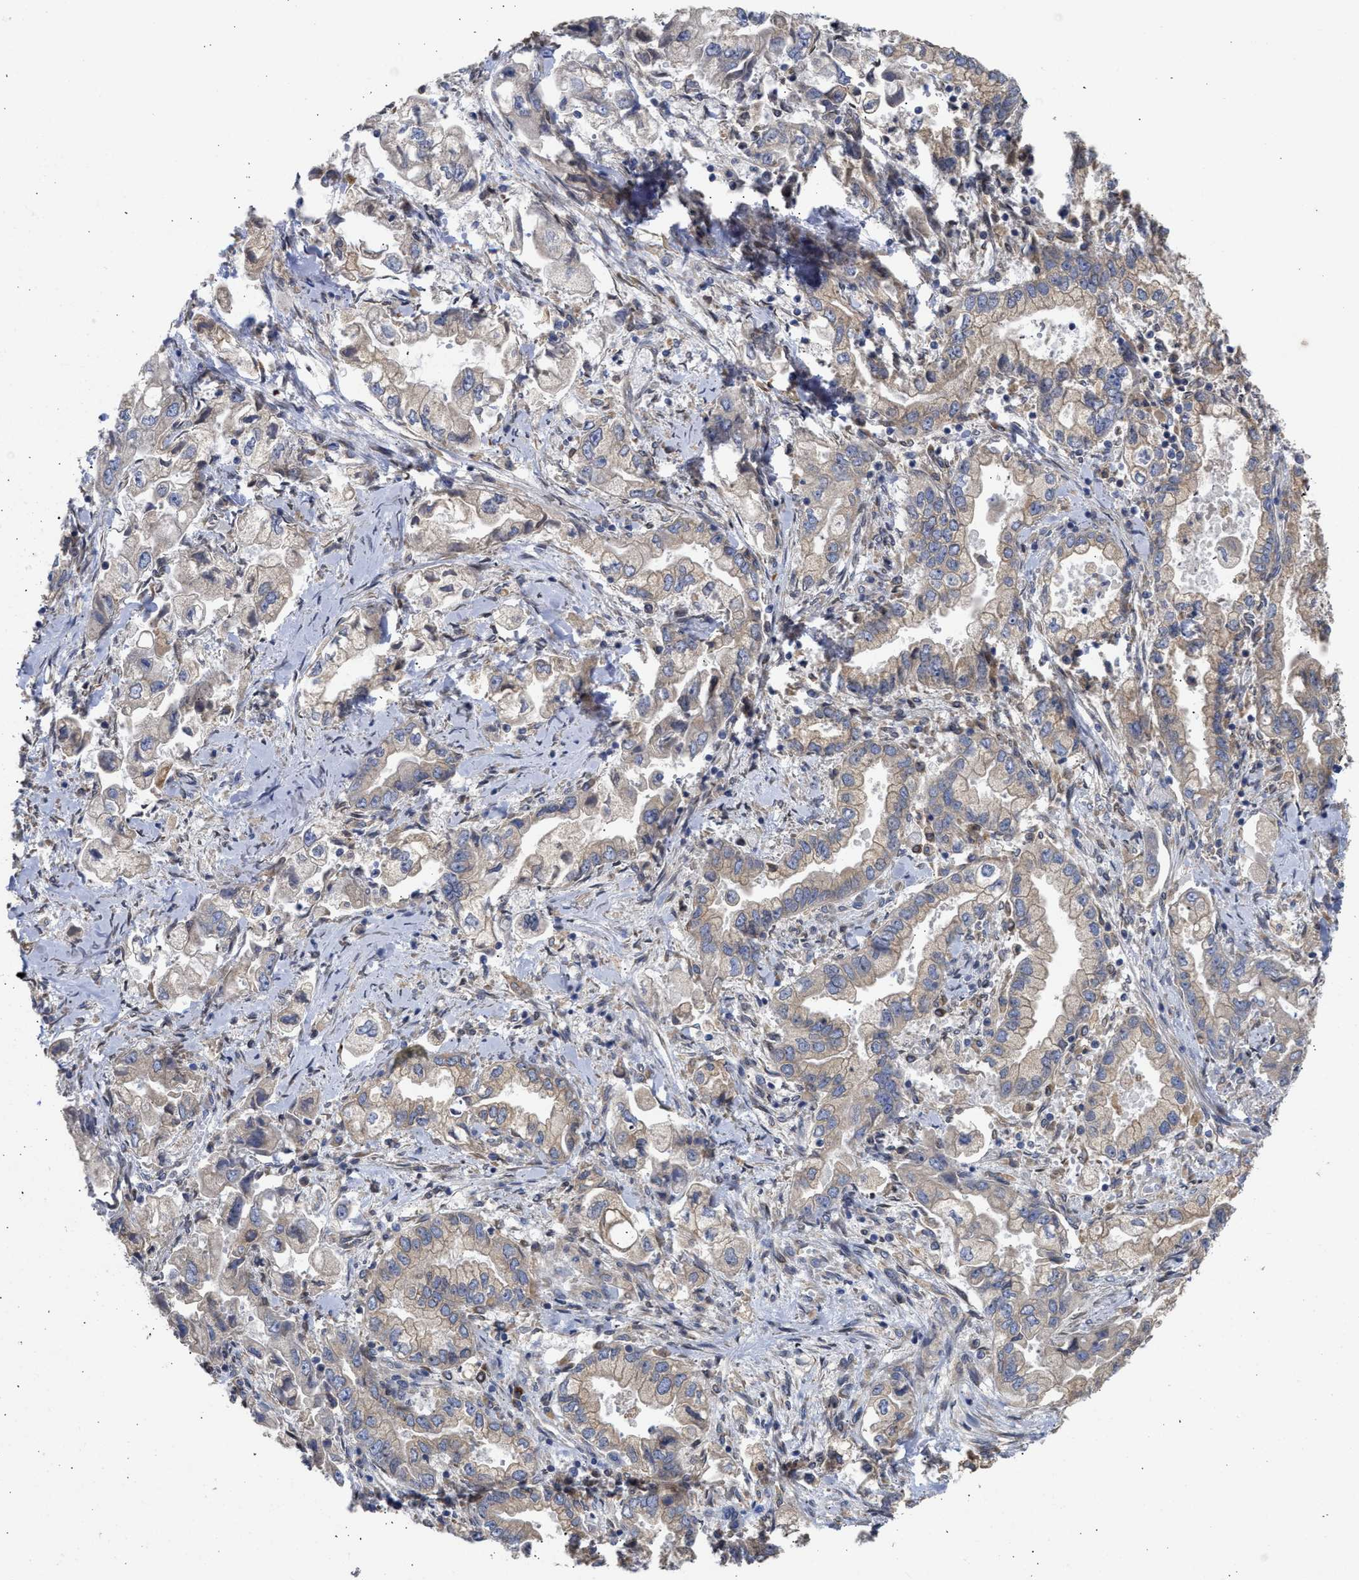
{"staining": {"intensity": "weak", "quantity": "<25%", "location": "cytoplasmic/membranous"}, "tissue": "stomach cancer", "cell_type": "Tumor cells", "image_type": "cancer", "snomed": [{"axis": "morphology", "description": "Normal tissue, NOS"}, {"axis": "morphology", "description": "Adenocarcinoma, NOS"}, {"axis": "topography", "description": "Stomach"}], "caption": "A high-resolution histopathology image shows IHC staining of adenocarcinoma (stomach), which exhibits no significant positivity in tumor cells.", "gene": "TMED1", "patient": {"sex": "male", "age": 62}}